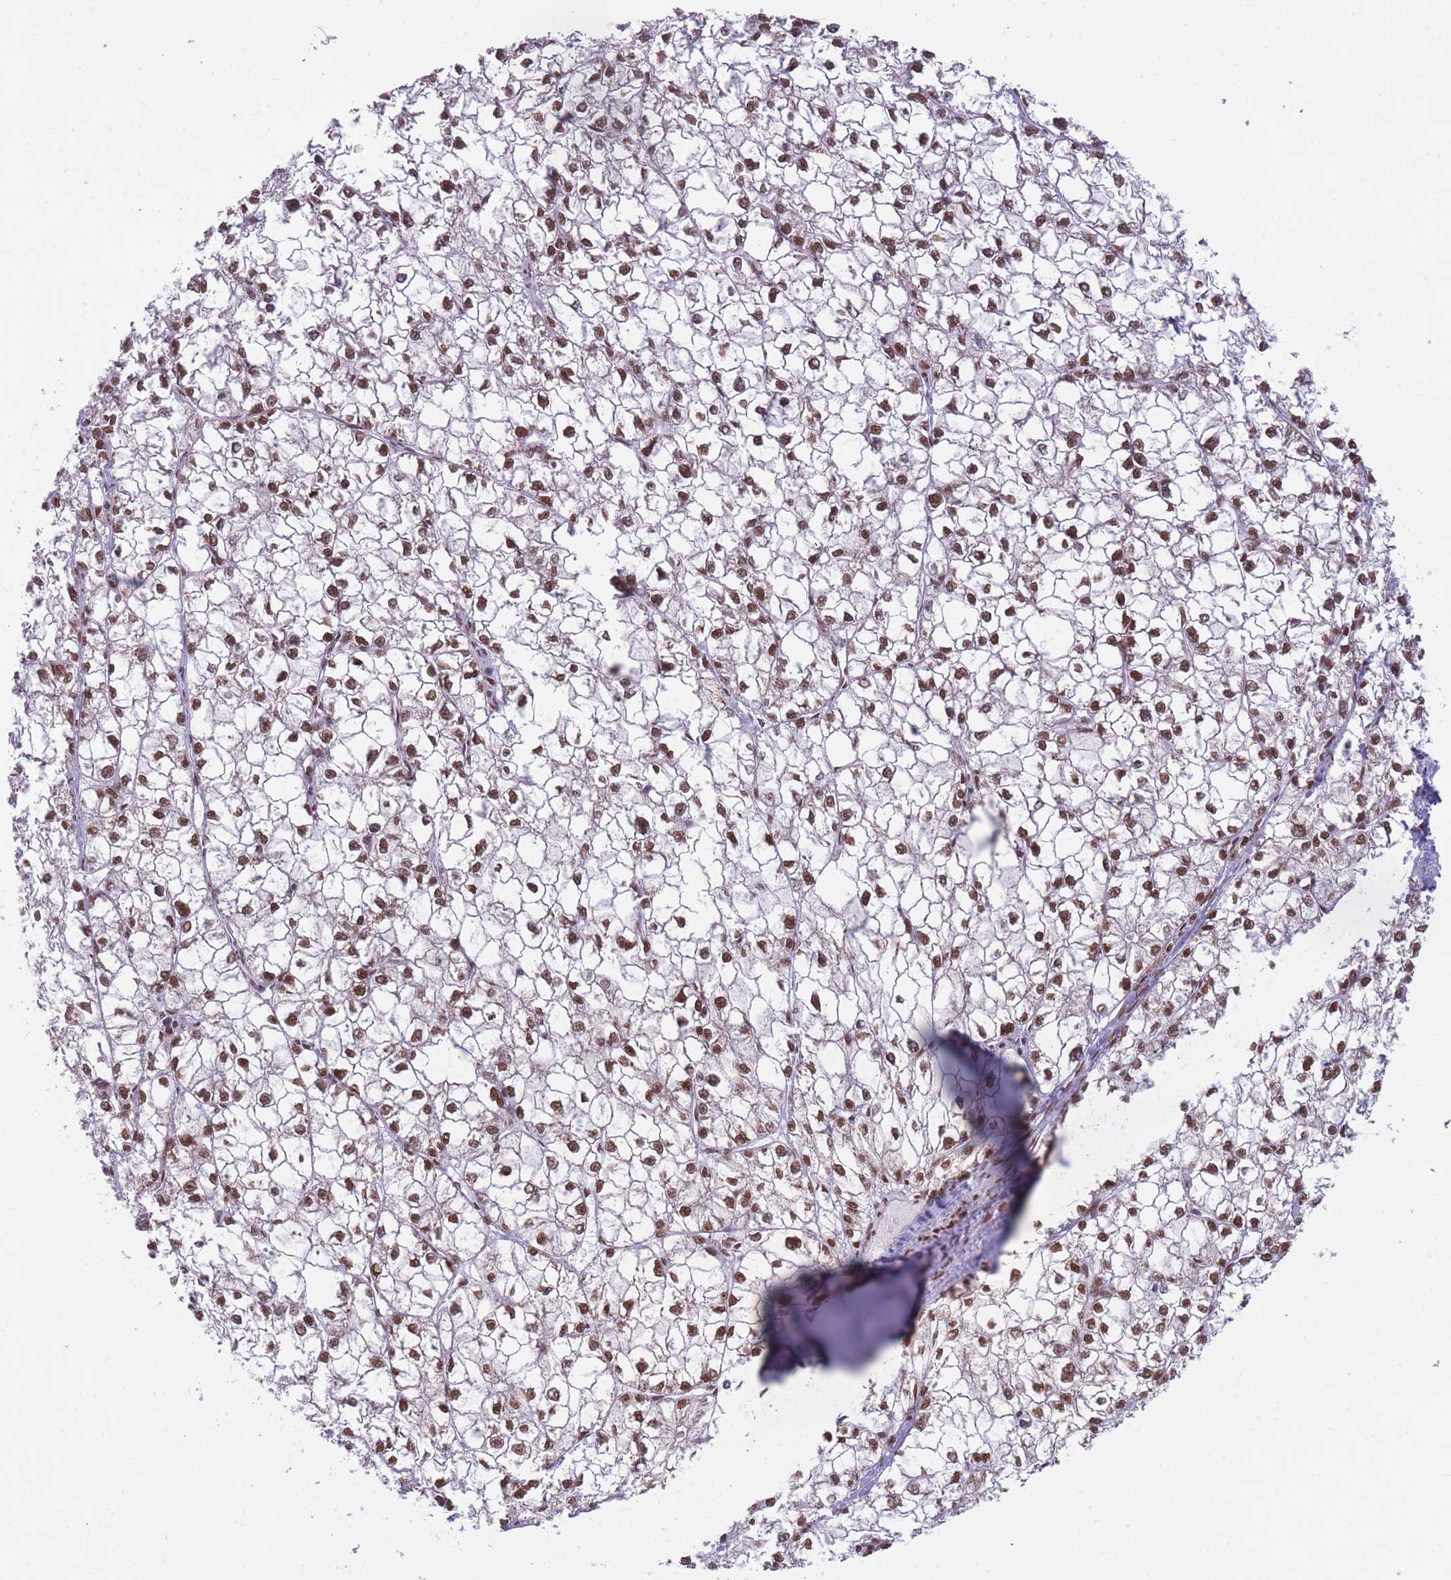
{"staining": {"intensity": "moderate", "quantity": ">75%", "location": "nuclear"}, "tissue": "liver cancer", "cell_type": "Tumor cells", "image_type": "cancer", "snomed": [{"axis": "morphology", "description": "Carcinoma, Hepatocellular, NOS"}, {"axis": "topography", "description": "Liver"}], "caption": "Liver cancer (hepatocellular carcinoma) was stained to show a protein in brown. There is medium levels of moderate nuclear expression in approximately >75% of tumor cells.", "gene": "HNRNPUL1", "patient": {"sex": "female", "age": 43}}